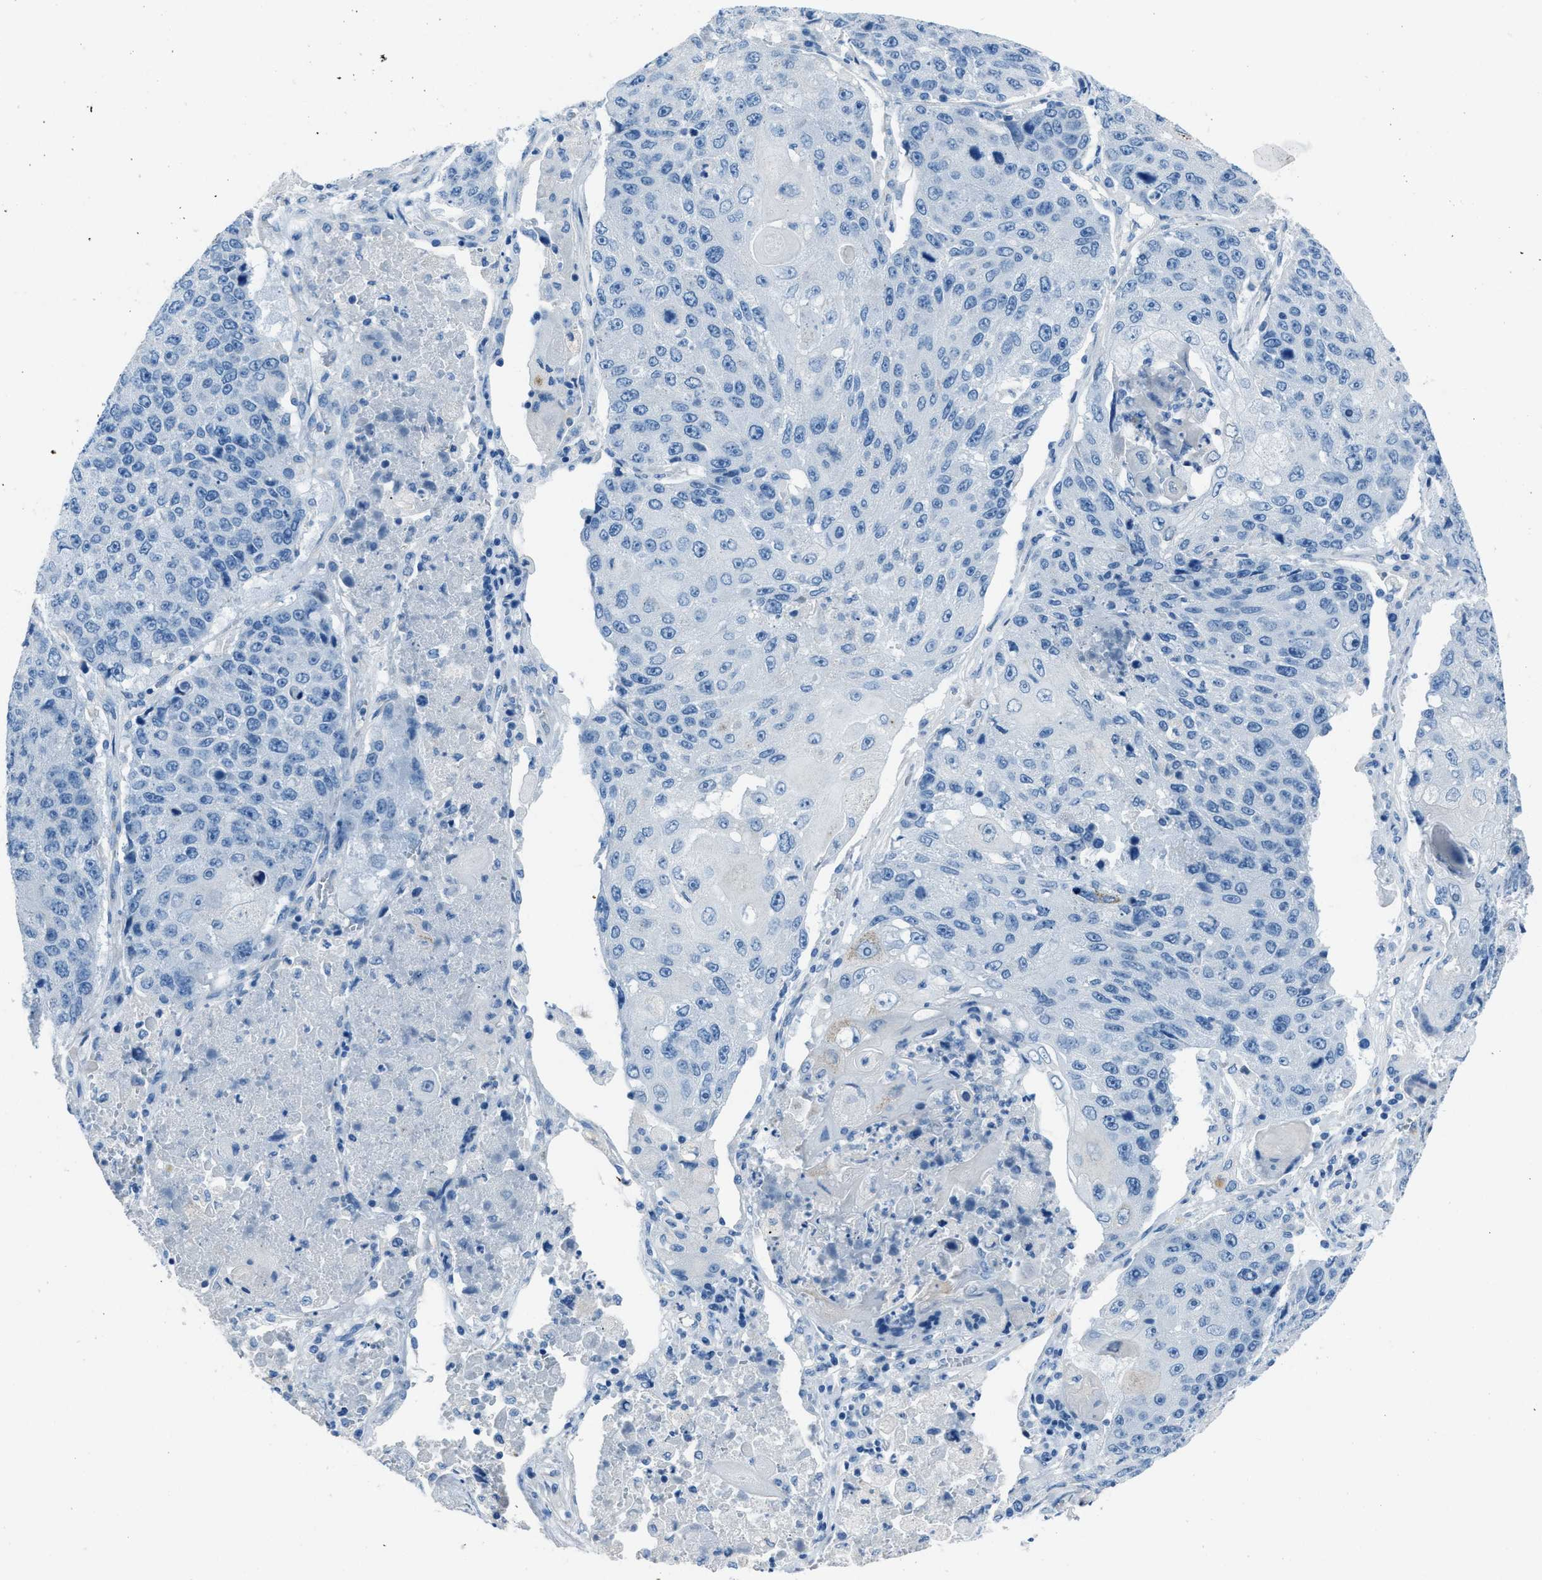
{"staining": {"intensity": "negative", "quantity": "none", "location": "none"}, "tissue": "lung cancer", "cell_type": "Tumor cells", "image_type": "cancer", "snomed": [{"axis": "morphology", "description": "Squamous cell carcinoma, NOS"}, {"axis": "topography", "description": "Lung"}], "caption": "Tumor cells are negative for brown protein staining in squamous cell carcinoma (lung). (DAB immunohistochemistry (IHC) with hematoxylin counter stain).", "gene": "AMACR", "patient": {"sex": "male", "age": 61}}